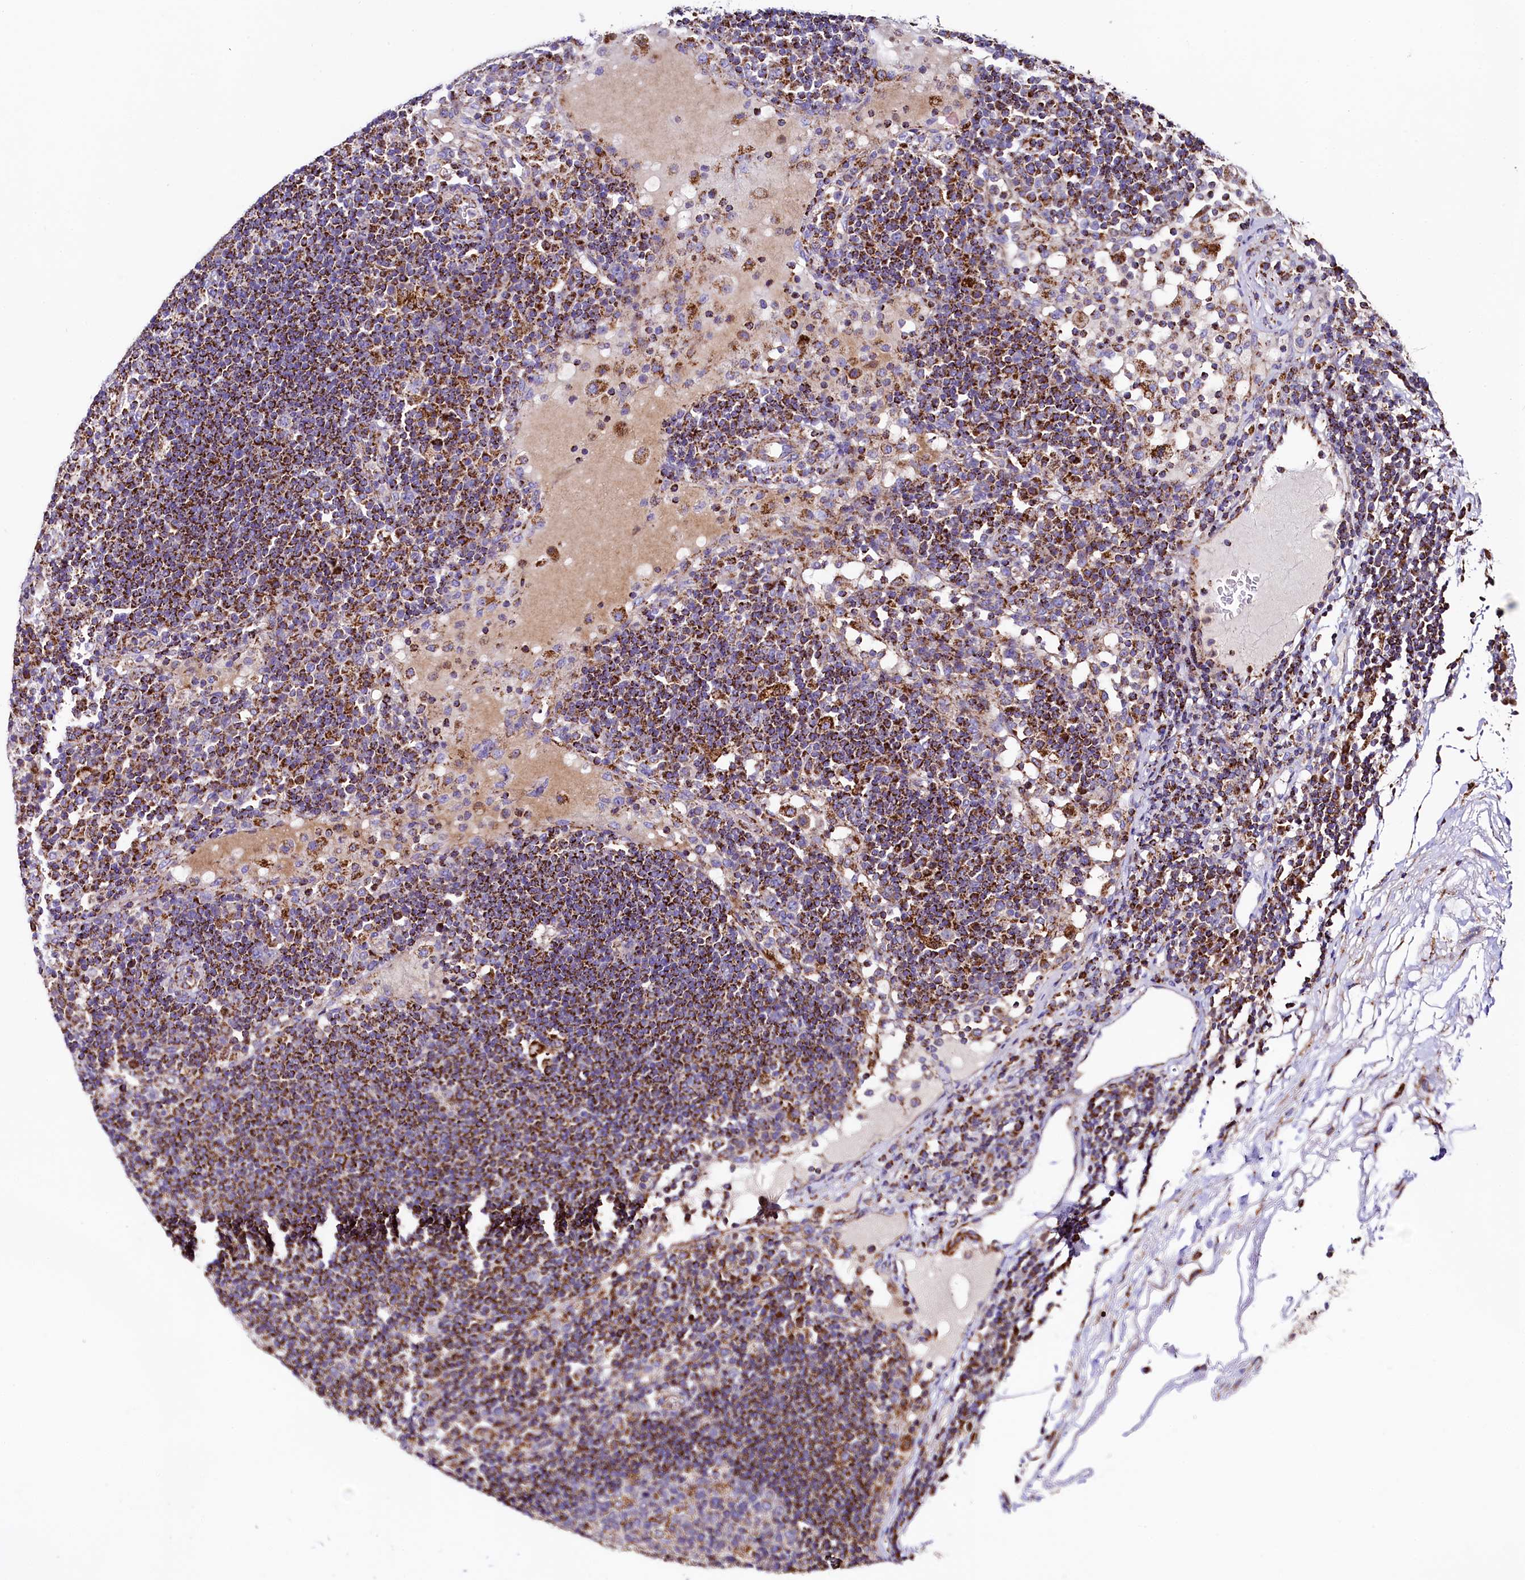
{"staining": {"intensity": "negative", "quantity": "none", "location": "none"}, "tissue": "lymph node", "cell_type": "Germinal center cells", "image_type": "normal", "snomed": [{"axis": "morphology", "description": "Normal tissue, NOS"}, {"axis": "topography", "description": "Lymph node"}], "caption": "Immunohistochemistry of benign human lymph node displays no positivity in germinal center cells.", "gene": "CLYBL", "patient": {"sex": "female", "age": 53}}